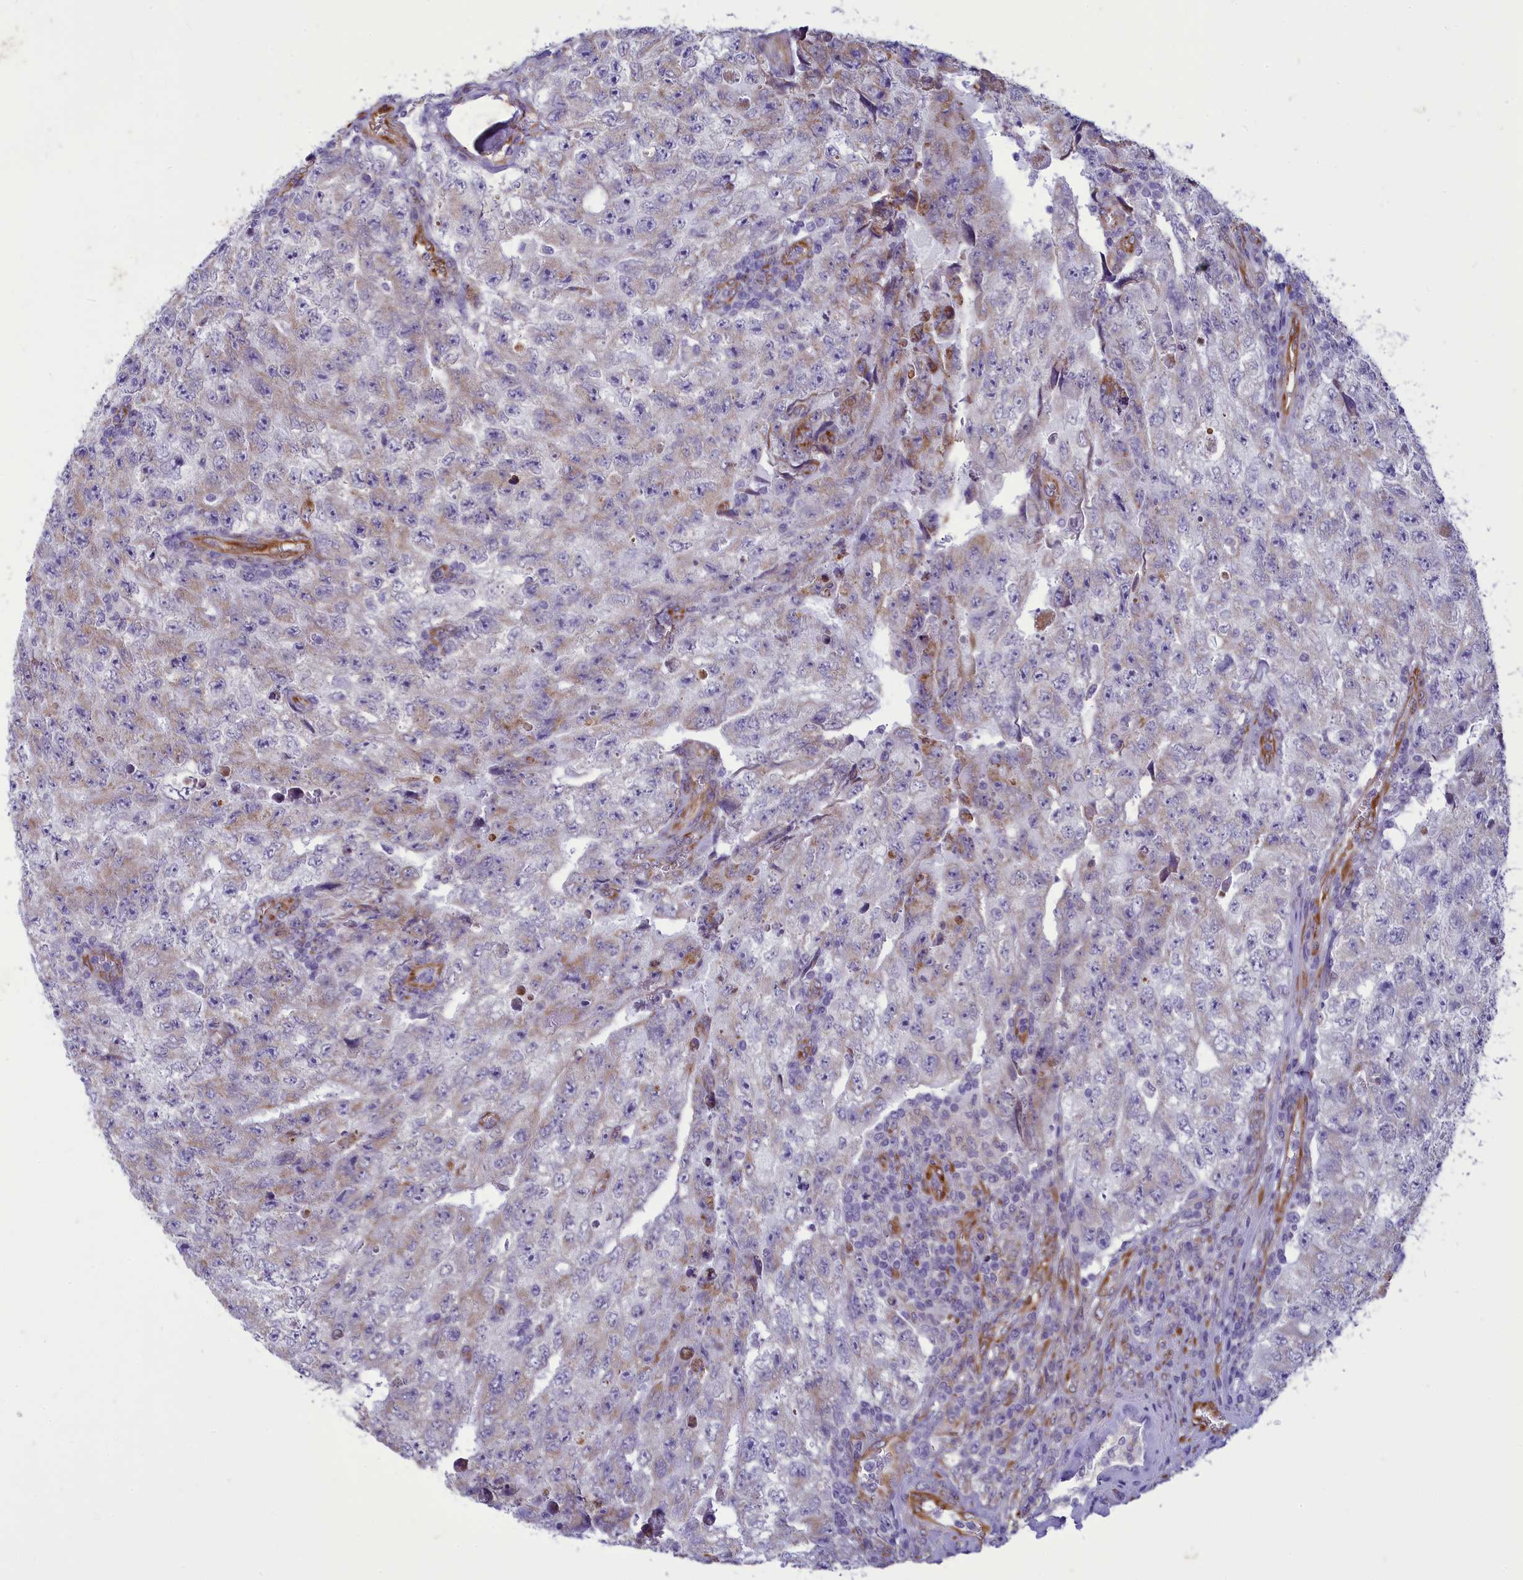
{"staining": {"intensity": "weak", "quantity": "<25%", "location": "cytoplasmic/membranous"}, "tissue": "testis cancer", "cell_type": "Tumor cells", "image_type": "cancer", "snomed": [{"axis": "morphology", "description": "Carcinoma, Embryonal, NOS"}, {"axis": "topography", "description": "Testis"}], "caption": "IHC of testis cancer displays no positivity in tumor cells. (Brightfield microscopy of DAB IHC at high magnification).", "gene": "CENATAC", "patient": {"sex": "male", "age": 17}}